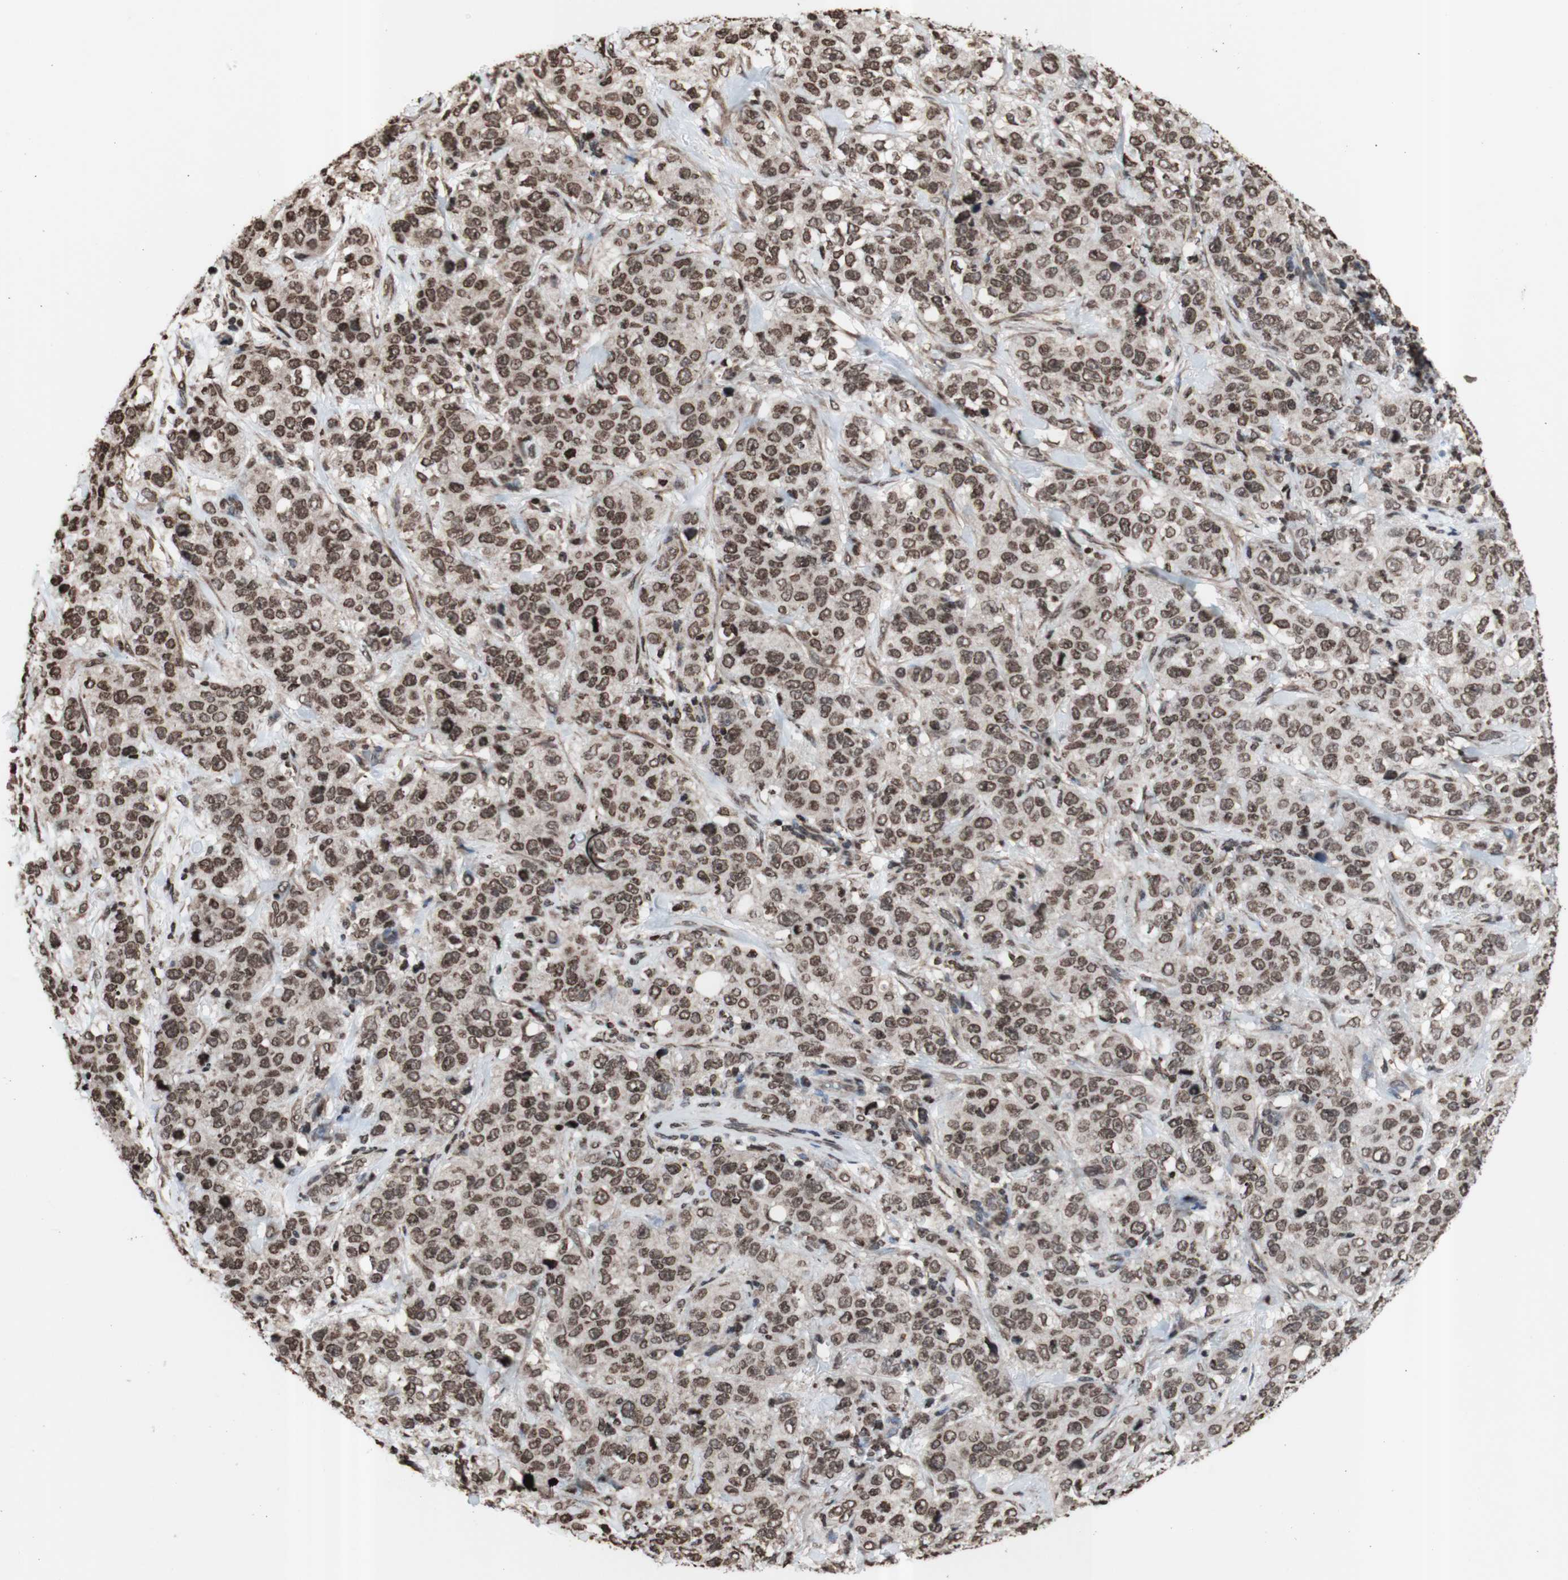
{"staining": {"intensity": "strong", "quantity": ">75%", "location": "nuclear"}, "tissue": "stomach cancer", "cell_type": "Tumor cells", "image_type": "cancer", "snomed": [{"axis": "morphology", "description": "Adenocarcinoma, NOS"}, {"axis": "topography", "description": "Stomach"}], "caption": "Immunohistochemical staining of human stomach cancer reveals high levels of strong nuclear protein expression in approximately >75% of tumor cells.", "gene": "SNAI2", "patient": {"sex": "male", "age": 48}}